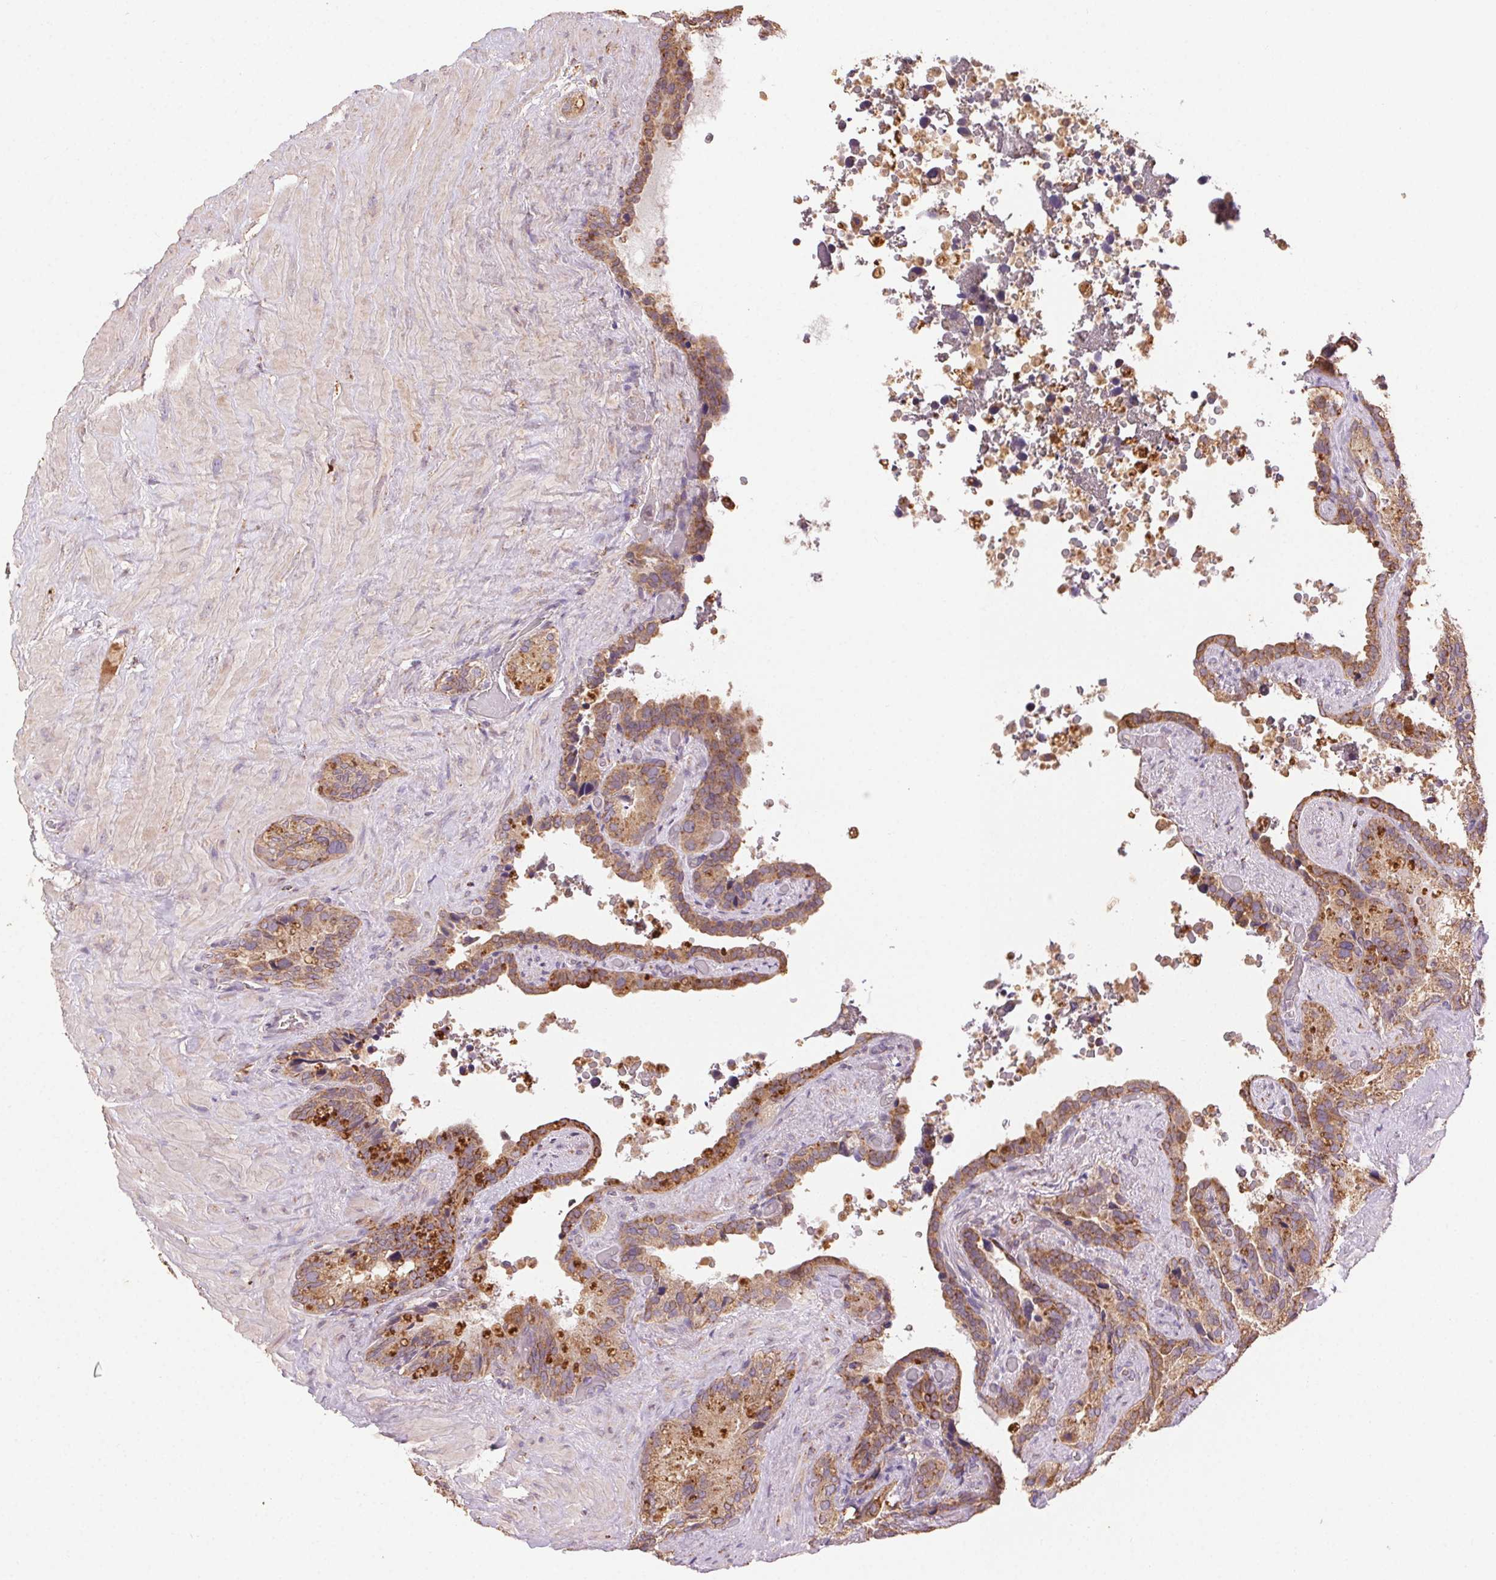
{"staining": {"intensity": "strong", "quantity": "25%-75%", "location": "cytoplasmic/membranous"}, "tissue": "seminal vesicle", "cell_type": "Glandular cells", "image_type": "normal", "snomed": [{"axis": "morphology", "description": "Normal tissue, NOS"}, {"axis": "topography", "description": "Seminal veicle"}], "caption": "An image showing strong cytoplasmic/membranous positivity in approximately 25%-75% of glandular cells in benign seminal vesicle, as visualized by brown immunohistochemical staining.", "gene": "FNBP1L", "patient": {"sex": "male", "age": 60}}